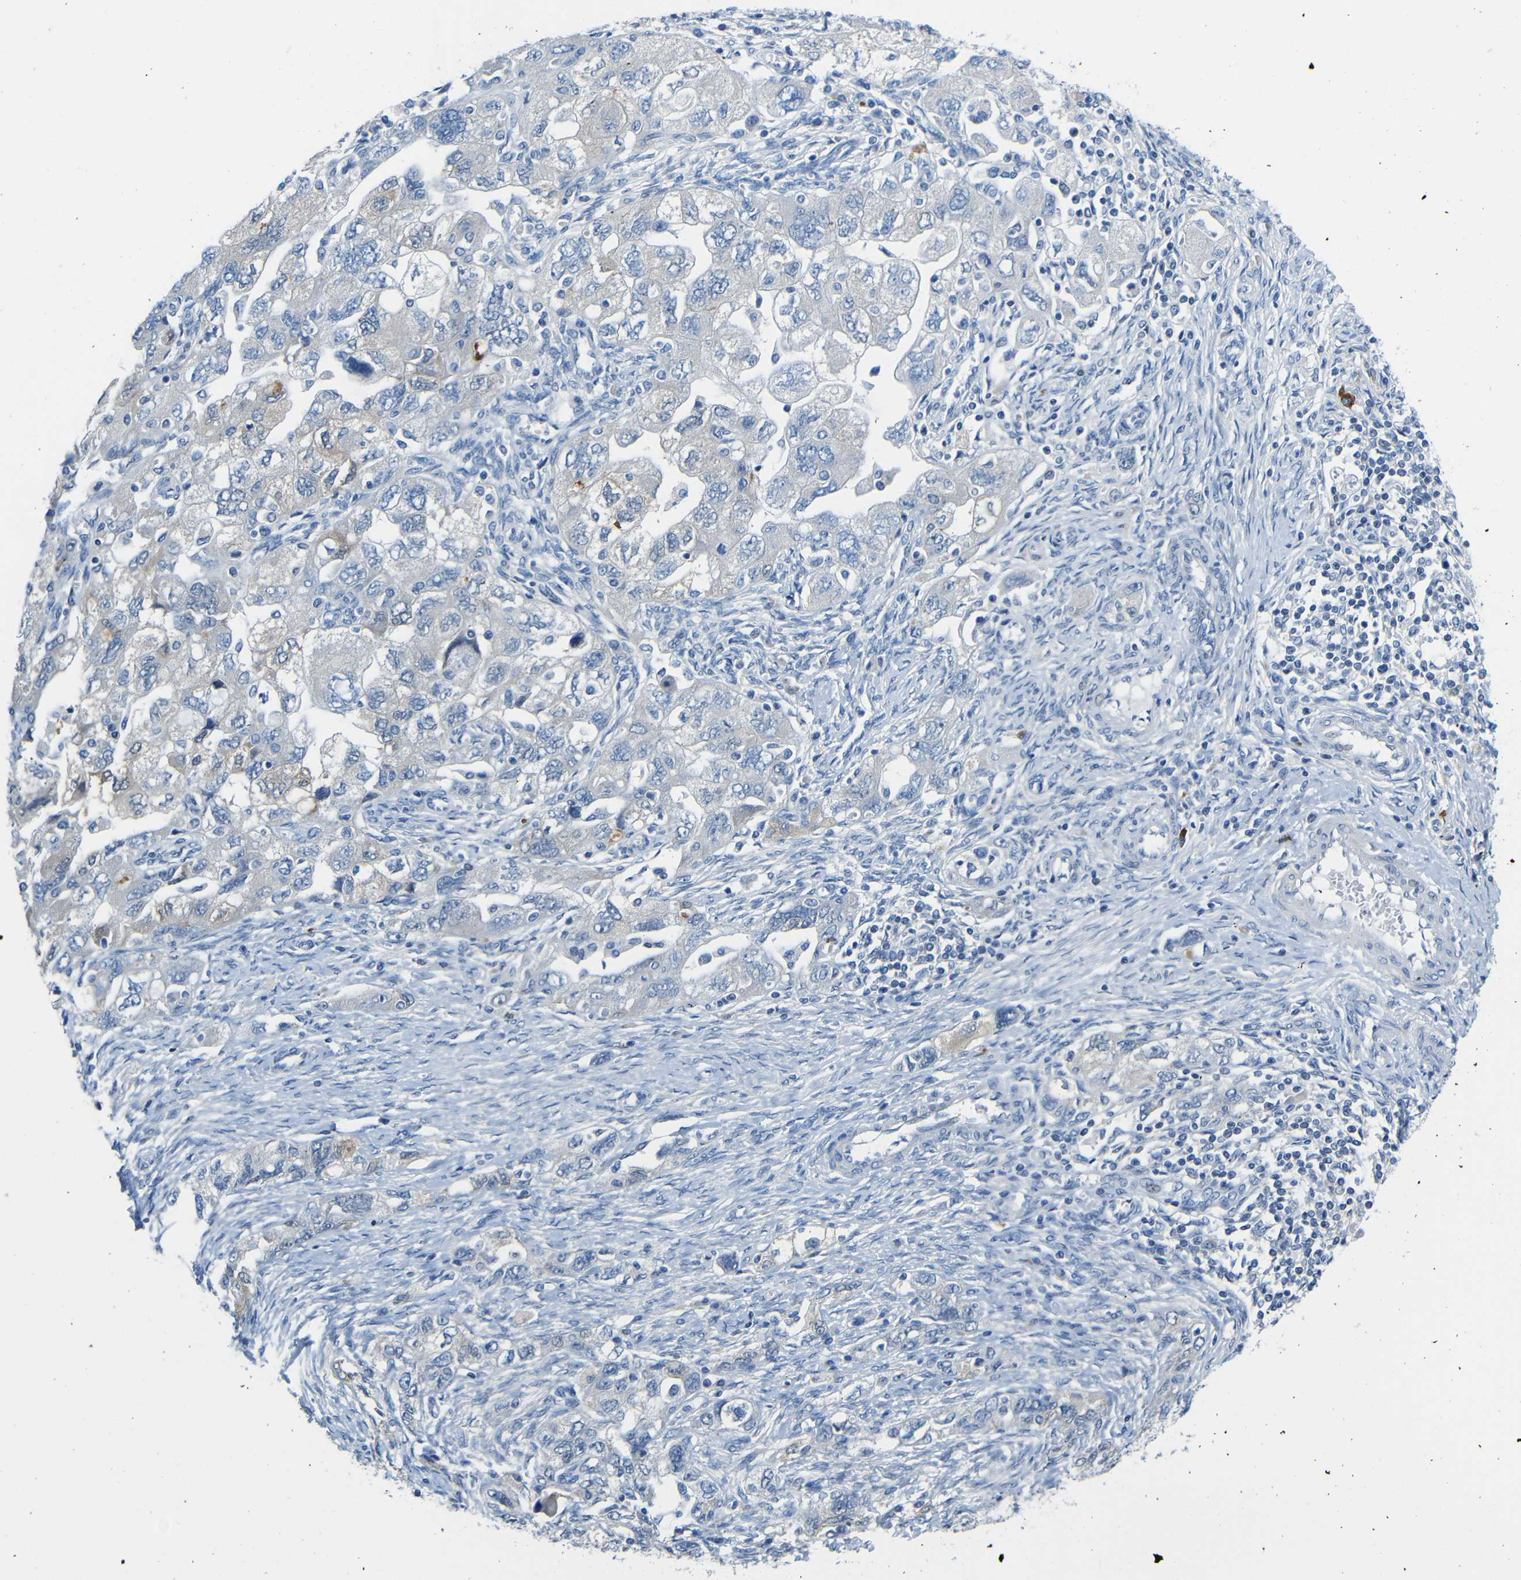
{"staining": {"intensity": "negative", "quantity": "none", "location": "none"}, "tissue": "ovarian cancer", "cell_type": "Tumor cells", "image_type": "cancer", "snomed": [{"axis": "morphology", "description": "Carcinoma, NOS"}, {"axis": "morphology", "description": "Cystadenocarcinoma, serous, NOS"}, {"axis": "topography", "description": "Ovary"}], "caption": "DAB immunohistochemical staining of ovarian cancer (carcinoma) exhibits no significant positivity in tumor cells. (Brightfield microscopy of DAB immunohistochemistry at high magnification).", "gene": "NEGR1", "patient": {"sex": "female", "age": 69}}